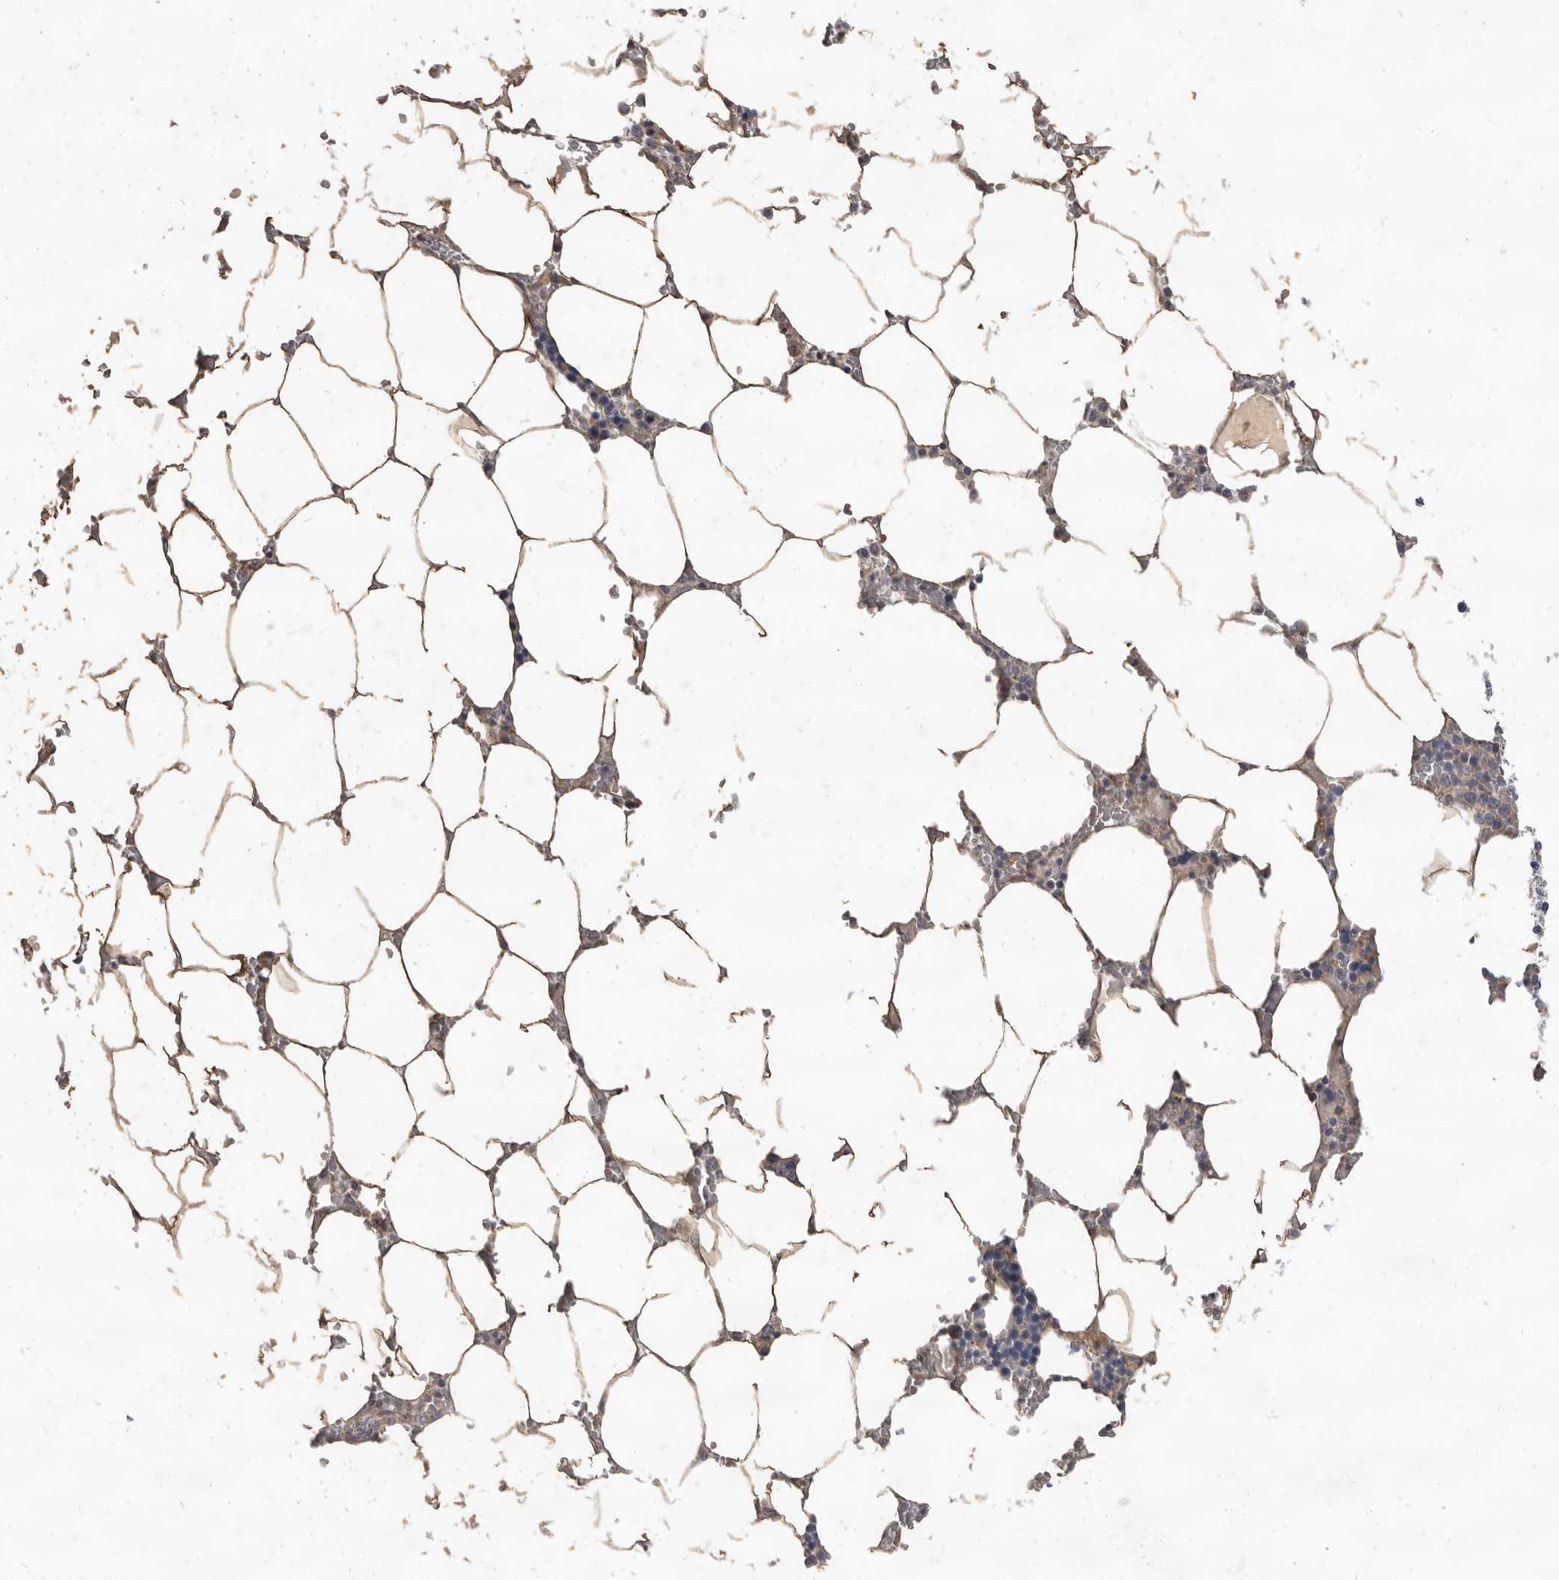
{"staining": {"intensity": "weak", "quantity": "<25%", "location": "cytoplasmic/membranous"}, "tissue": "bone marrow", "cell_type": "Hematopoietic cells", "image_type": "normal", "snomed": [{"axis": "morphology", "description": "Normal tissue, NOS"}, {"axis": "topography", "description": "Bone marrow"}], "caption": "Immunohistochemical staining of unremarkable bone marrow exhibits no significant positivity in hematopoietic cells. (DAB (3,3'-diaminobenzidine) IHC with hematoxylin counter stain).", "gene": "HINT3", "patient": {"sex": "male", "age": 70}}